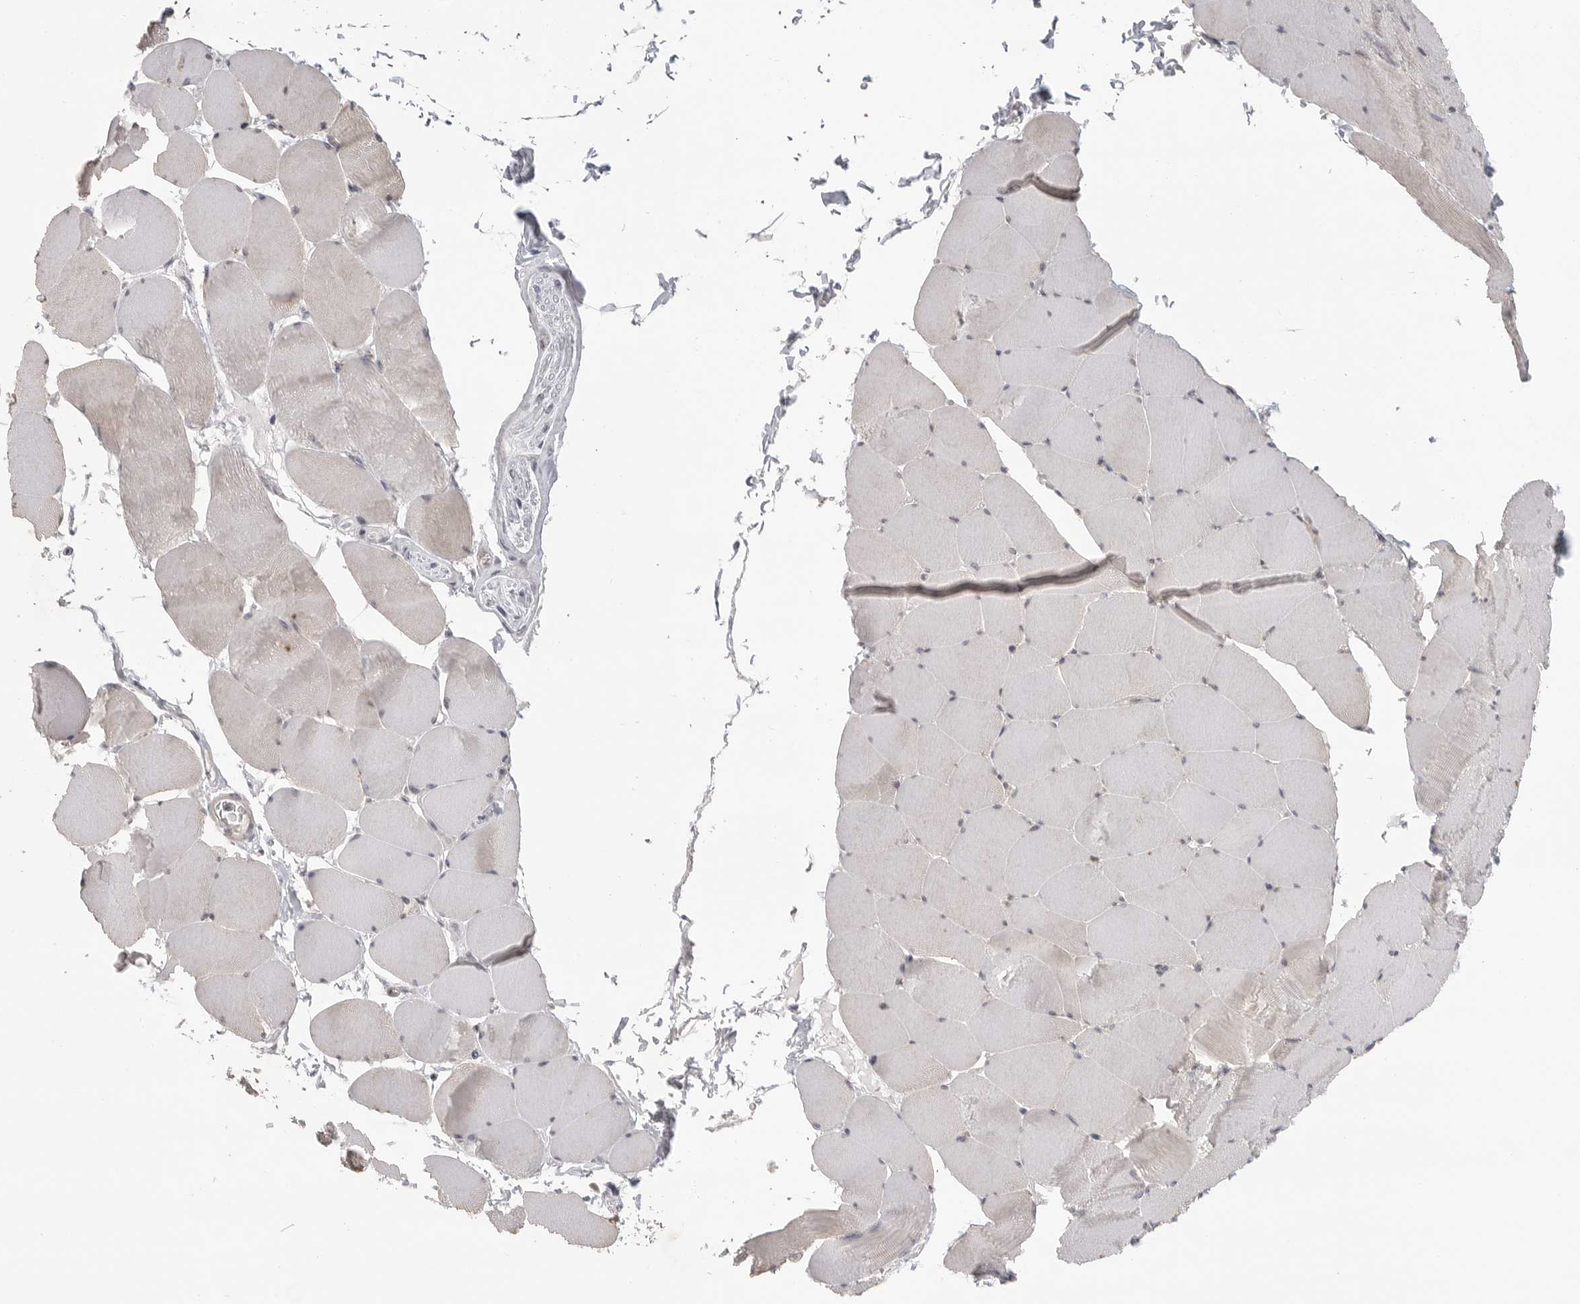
{"staining": {"intensity": "weak", "quantity": "<25%", "location": "cytoplasmic/membranous"}, "tissue": "skeletal muscle", "cell_type": "Myocytes", "image_type": "normal", "snomed": [{"axis": "morphology", "description": "Normal tissue, NOS"}, {"axis": "topography", "description": "Skeletal muscle"}], "caption": "Skeletal muscle stained for a protein using IHC displays no staining myocytes.", "gene": "SH3KBP1", "patient": {"sex": "male", "age": 62}}